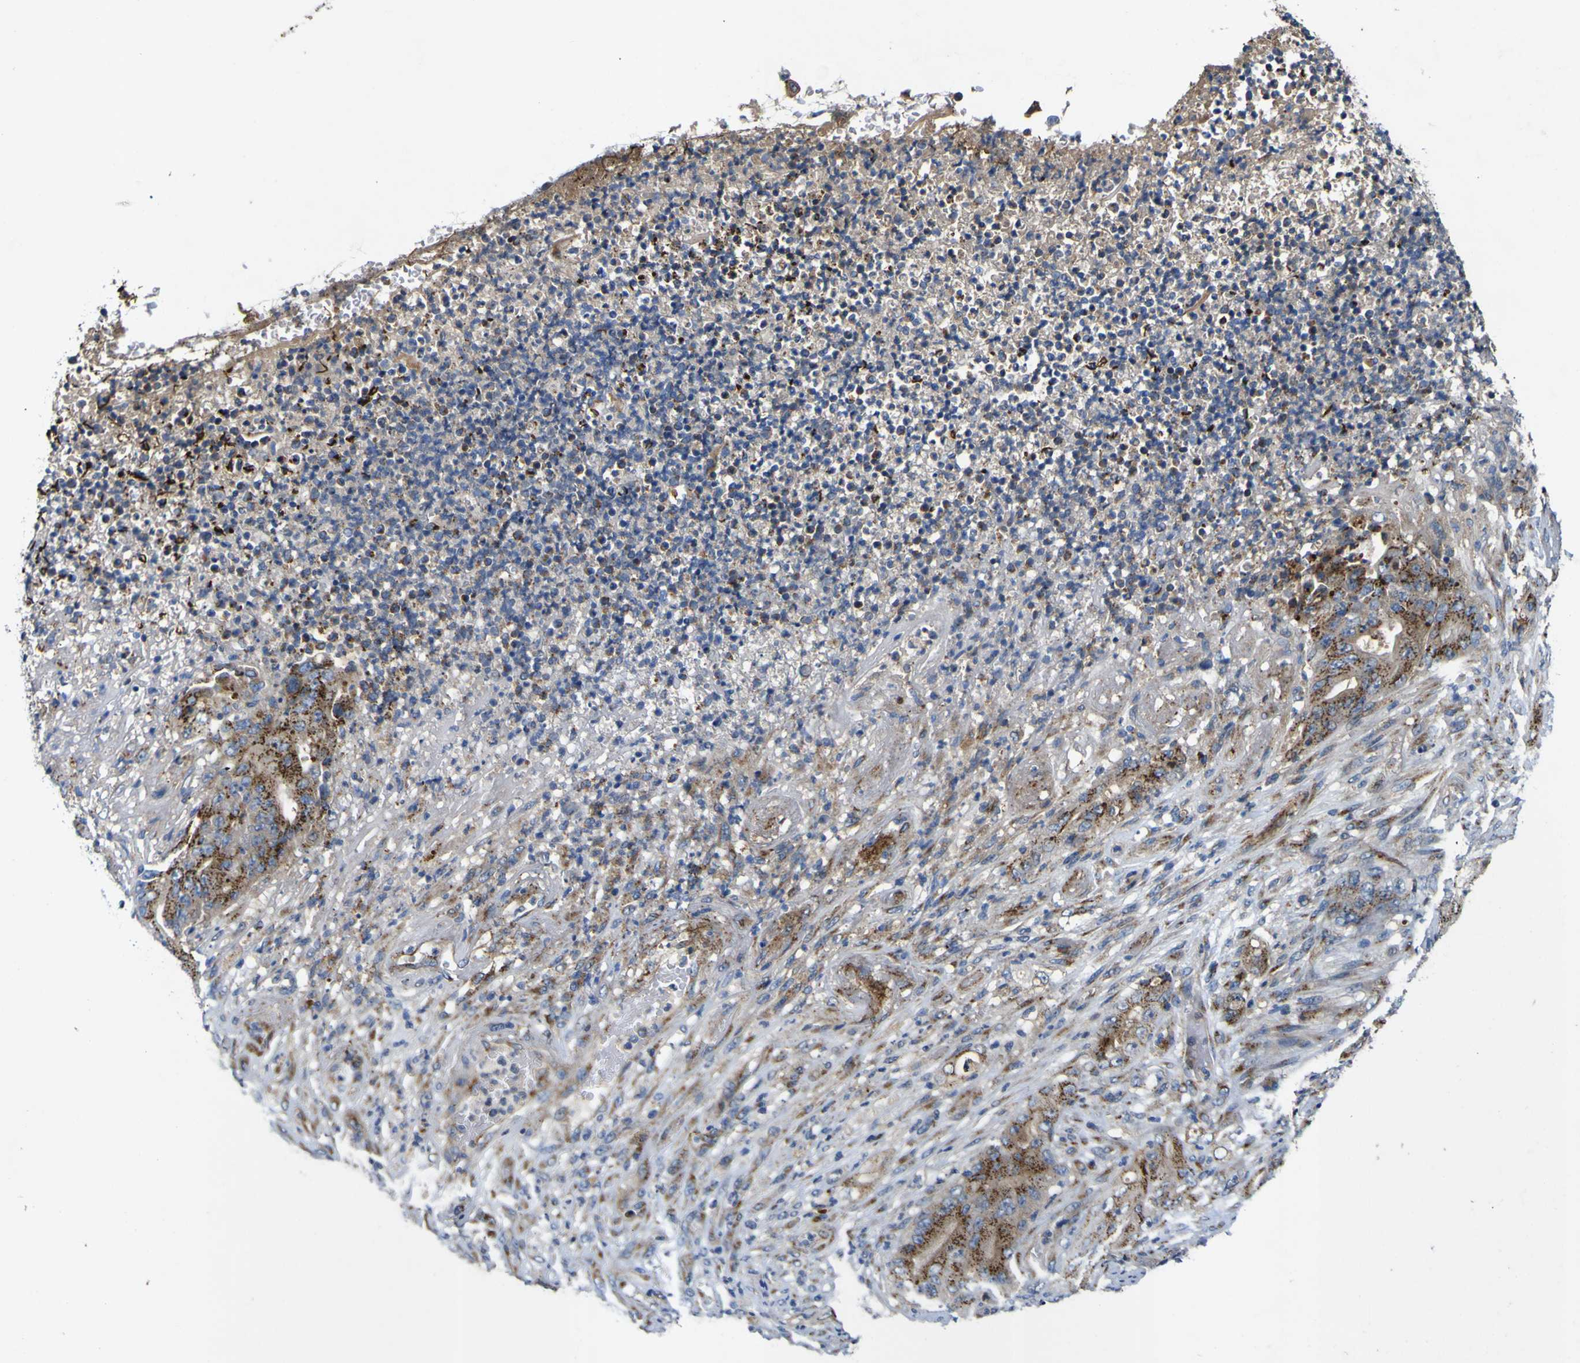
{"staining": {"intensity": "strong", "quantity": ">75%", "location": "cytoplasmic/membranous"}, "tissue": "stomach cancer", "cell_type": "Tumor cells", "image_type": "cancer", "snomed": [{"axis": "morphology", "description": "Adenocarcinoma, NOS"}, {"axis": "topography", "description": "Stomach"}], "caption": "Stomach cancer (adenocarcinoma) stained with IHC shows strong cytoplasmic/membranous expression in about >75% of tumor cells.", "gene": "COA1", "patient": {"sex": "female", "age": 73}}